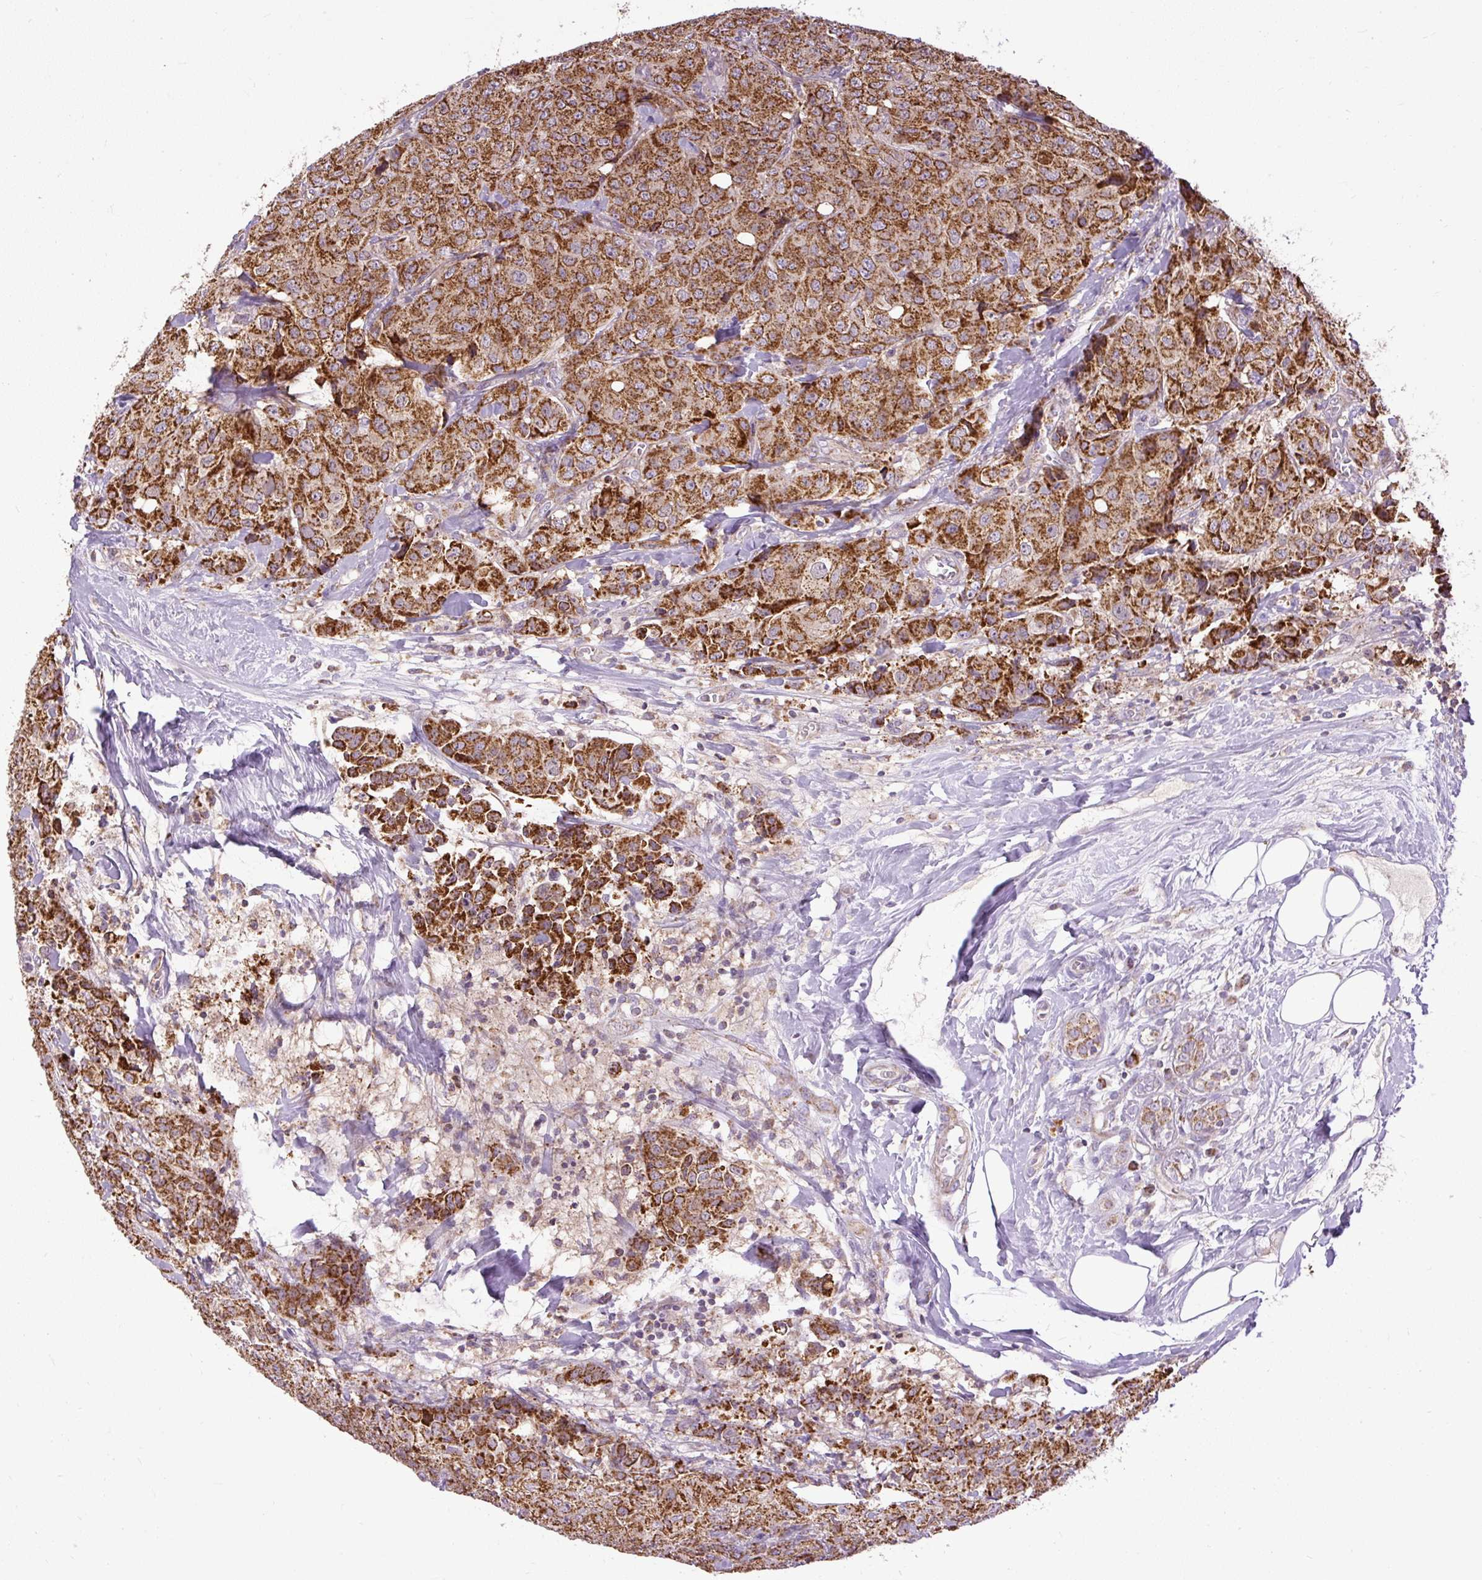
{"staining": {"intensity": "strong", "quantity": ">75%", "location": "cytoplasmic/membranous"}, "tissue": "breast cancer", "cell_type": "Tumor cells", "image_type": "cancer", "snomed": [{"axis": "morphology", "description": "Duct carcinoma"}, {"axis": "topography", "description": "Breast"}], "caption": "Immunohistochemical staining of invasive ductal carcinoma (breast) shows strong cytoplasmic/membranous protein positivity in approximately >75% of tumor cells. The protein is shown in brown color, while the nuclei are stained blue.", "gene": "TM2D3", "patient": {"sex": "female", "age": 43}}